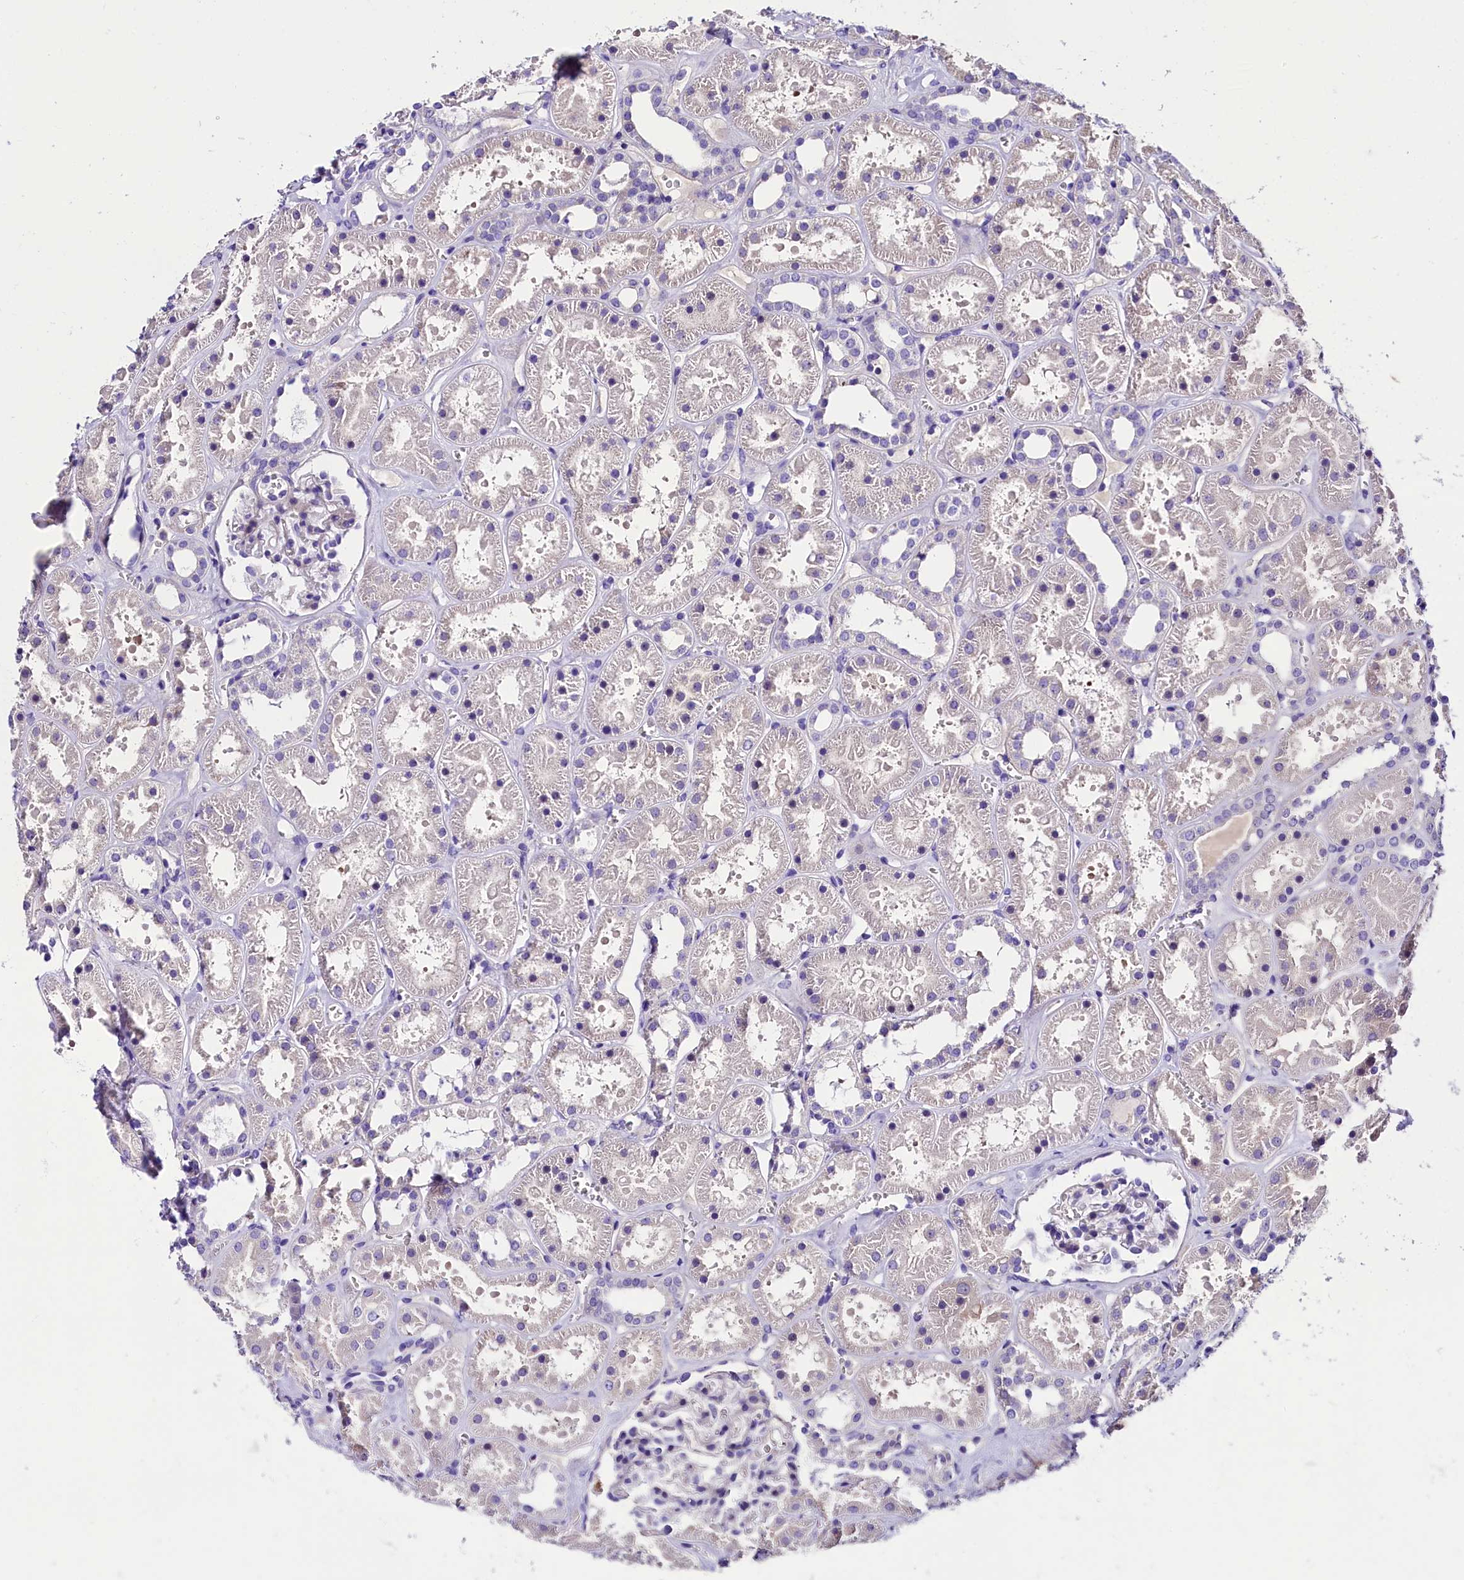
{"staining": {"intensity": "negative", "quantity": "none", "location": "none"}, "tissue": "kidney", "cell_type": "Cells in glomeruli", "image_type": "normal", "snomed": [{"axis": "morphology", "description": "Normal tissue, NOS"}, {"axis": "topography", "description": "Kidney"}], "caption": "Immunohistochemistry of unremarkable human kidney reveals no staining in cells in glomeruli. The staining is performed using DAB brown chromogen with nuclei counter-stained in using hematoxylin.", "gene": "MEX3B", "patient": {"sex": "female", "age": 41}}